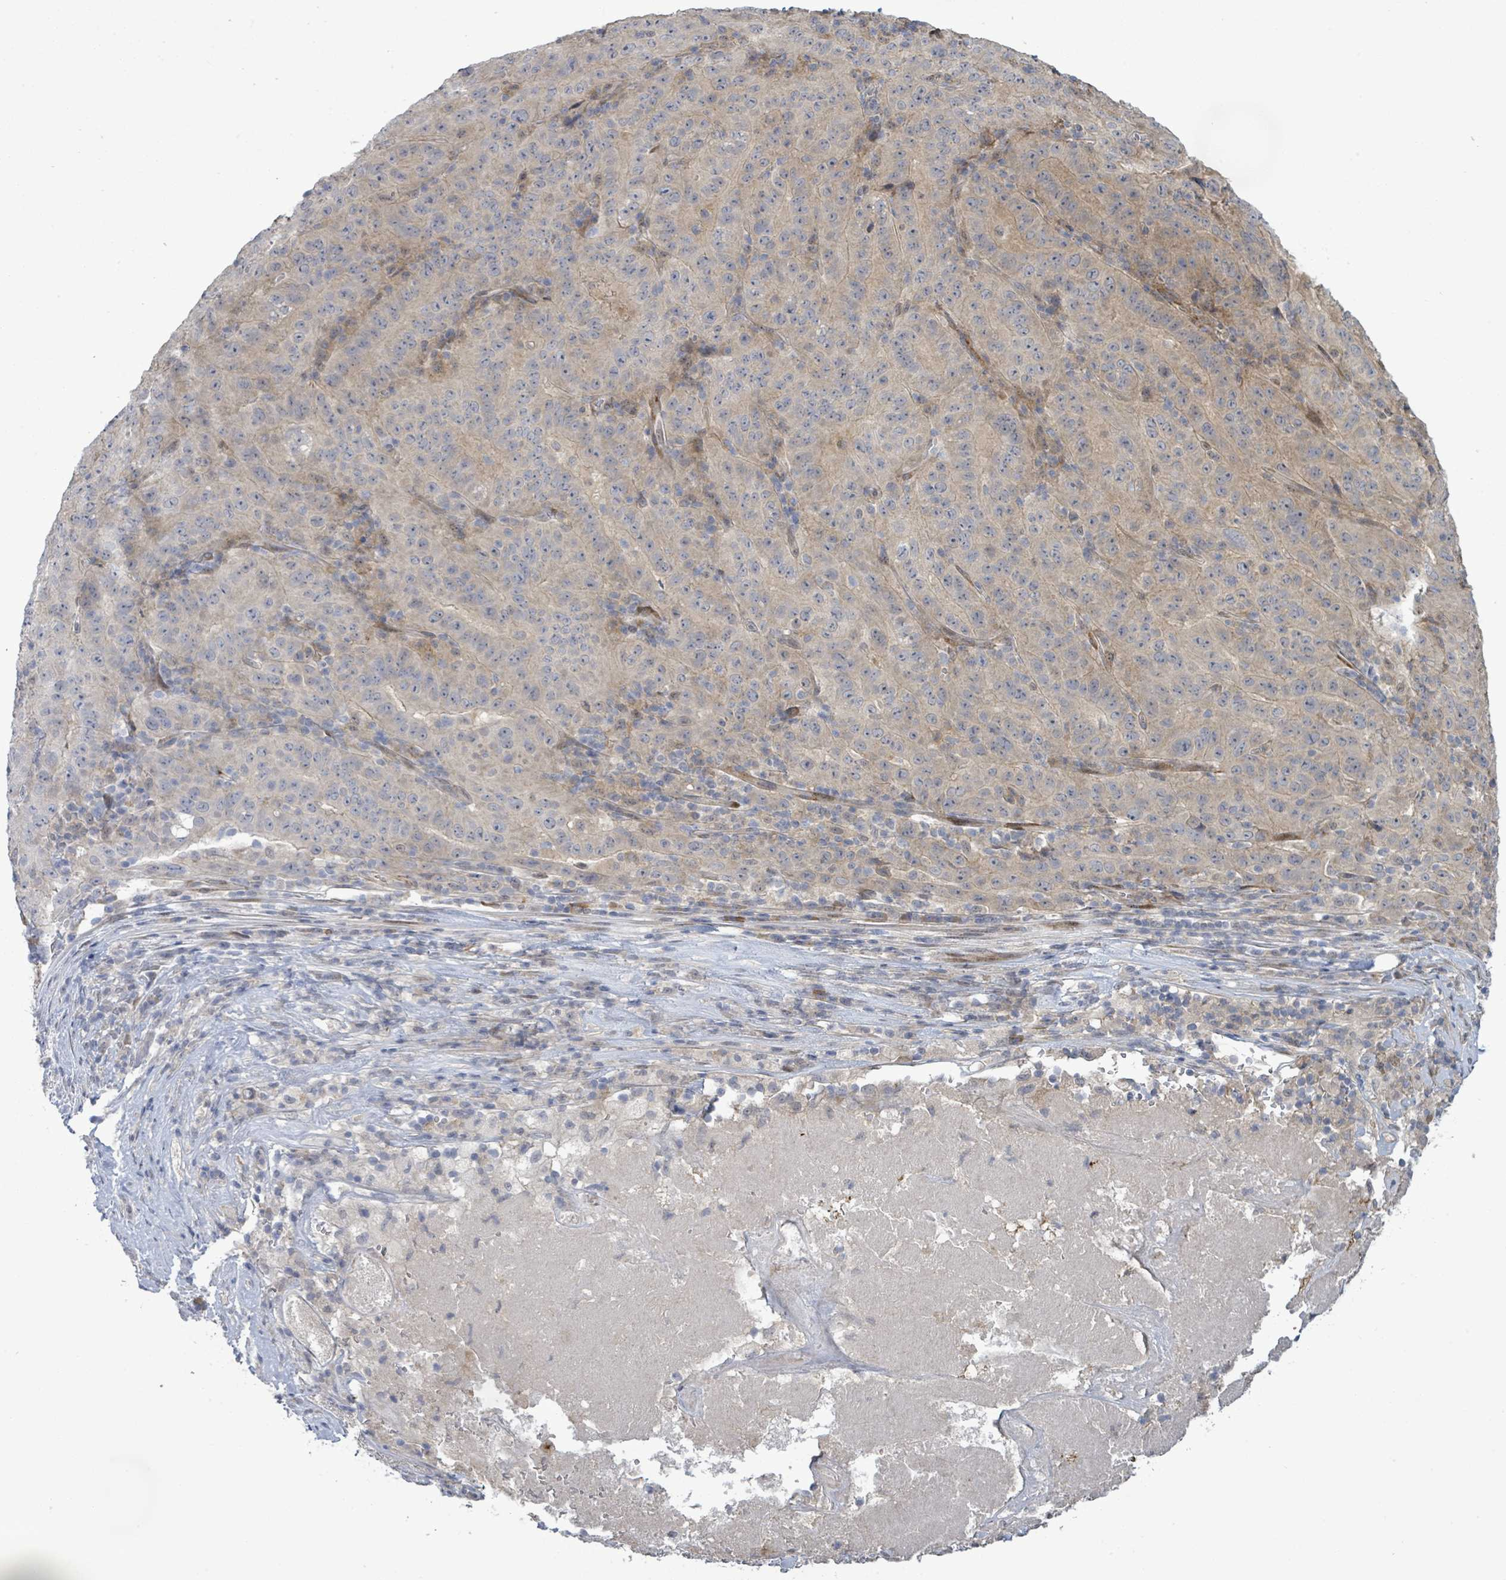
{"staining": {"intensity": "weak", "quantity": "<25%", "location": "cytoplasmic/membranous"}, "tissue": "pancreatic cancer", "cell_type": "Tumor cells", "image_type": "cancer", "snomed": [{"axis": "morphology", "description": "Adenocarcinoma, NOS"}, {"axis": "topography", "description": "Pancreas"}], "caption": "Immunohistochemistry (IHC) of pancreatic cancer shows no expression in tumor cells.", "gene": "SLIT3", "patient": {"sex": "male", "age": 63}}